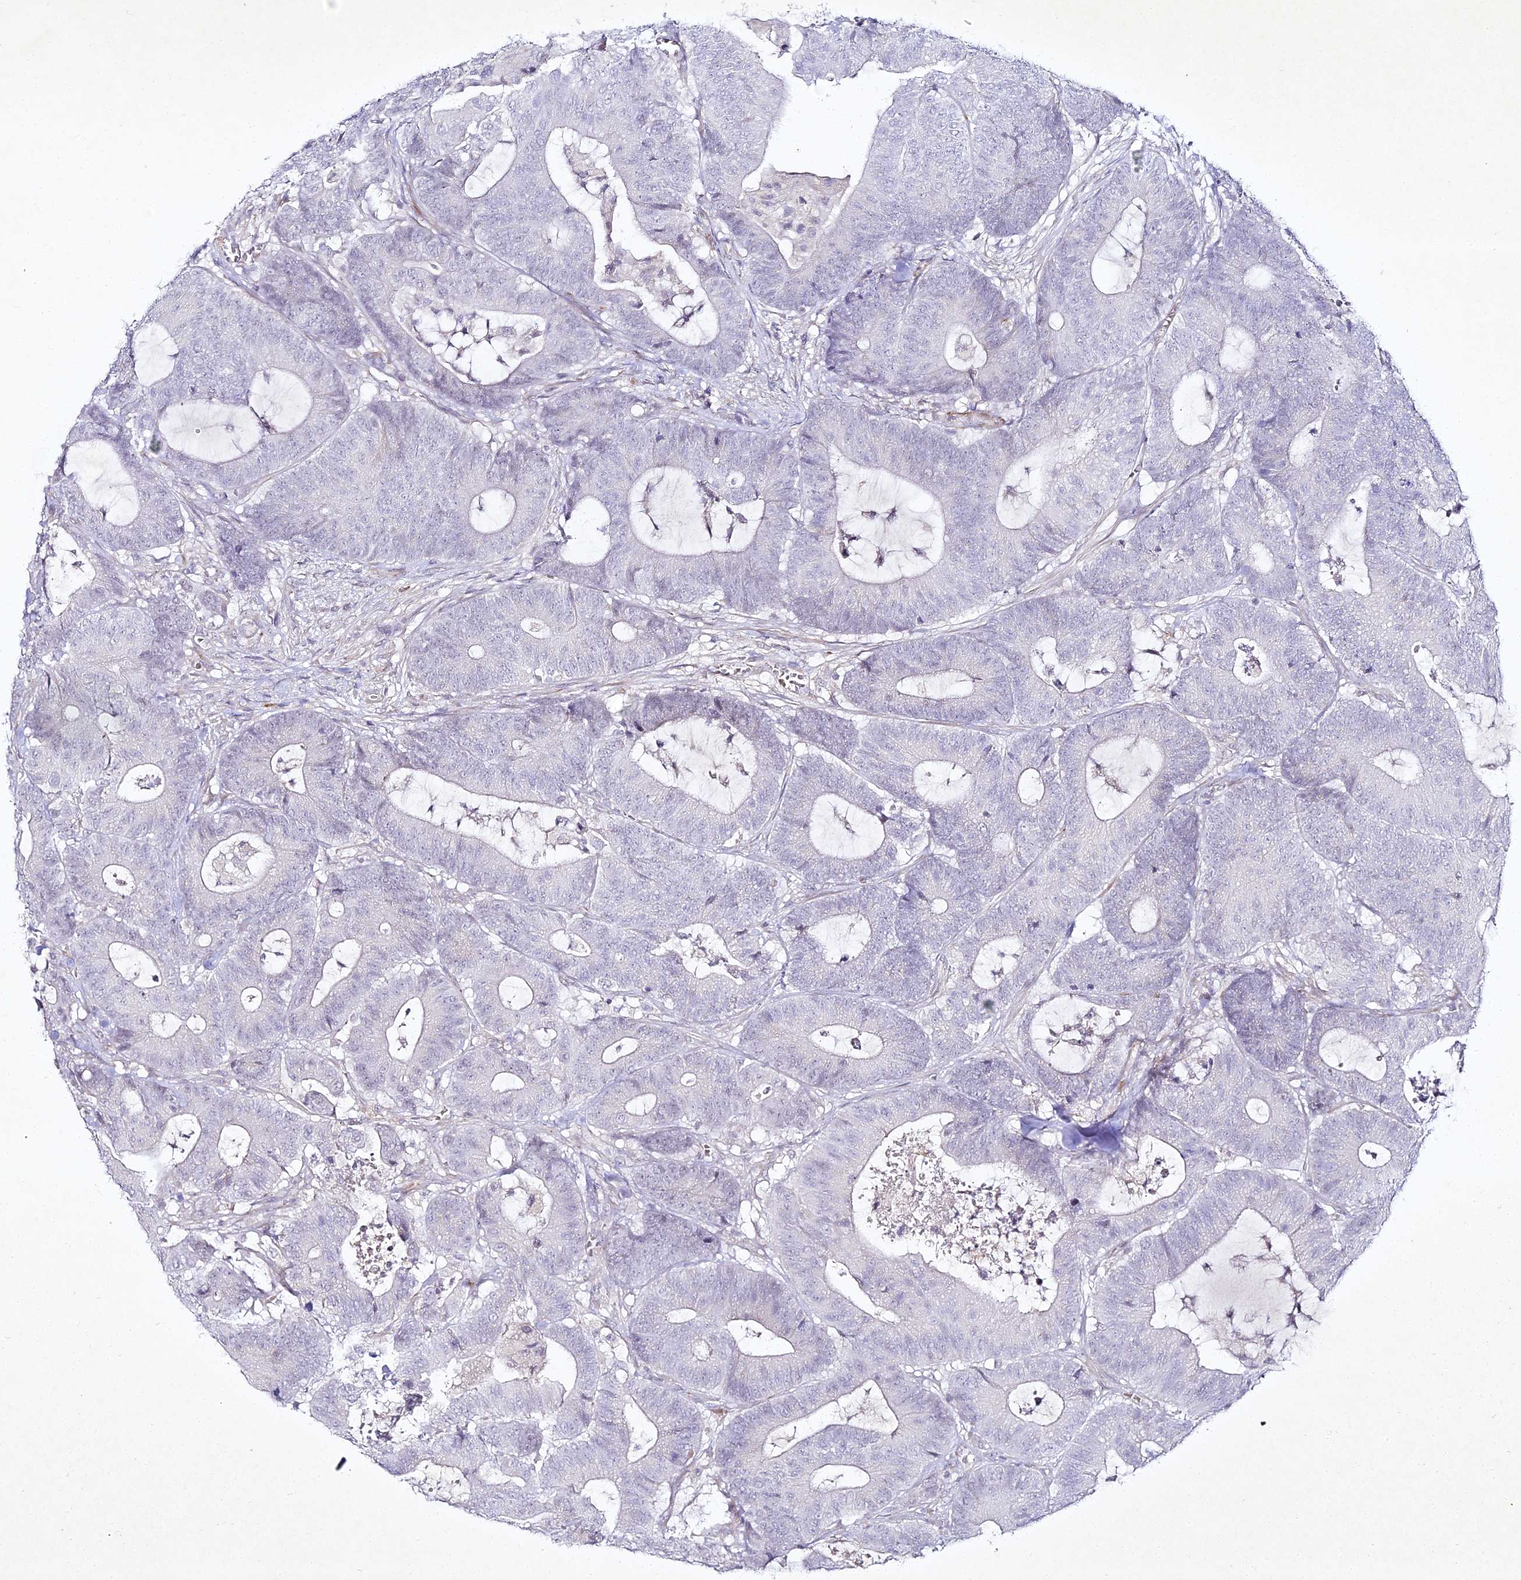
{"staining": {"intensity": "negative", "quantity": "none", "location": "none"}, "tissue": "colorectal cancer", "cell_type": "Tumor cells", "image_type": "cancer", "snomed": [{"axis": "morphology", "description": "Adenocarcinoma, NOS"}, {"axis": "topography", "description": "Colon"}], "caption": "High magnification brightfield microscopy of adenocarcinoma (colorectal) stained with DAB (3,3'-diaminobenzidine) (brown) and counterstained with hematoxylin (blue): tumor cells show no significant positivity.", "gene": "ALPG", "patient": {"sex": "female", "age": 84}}